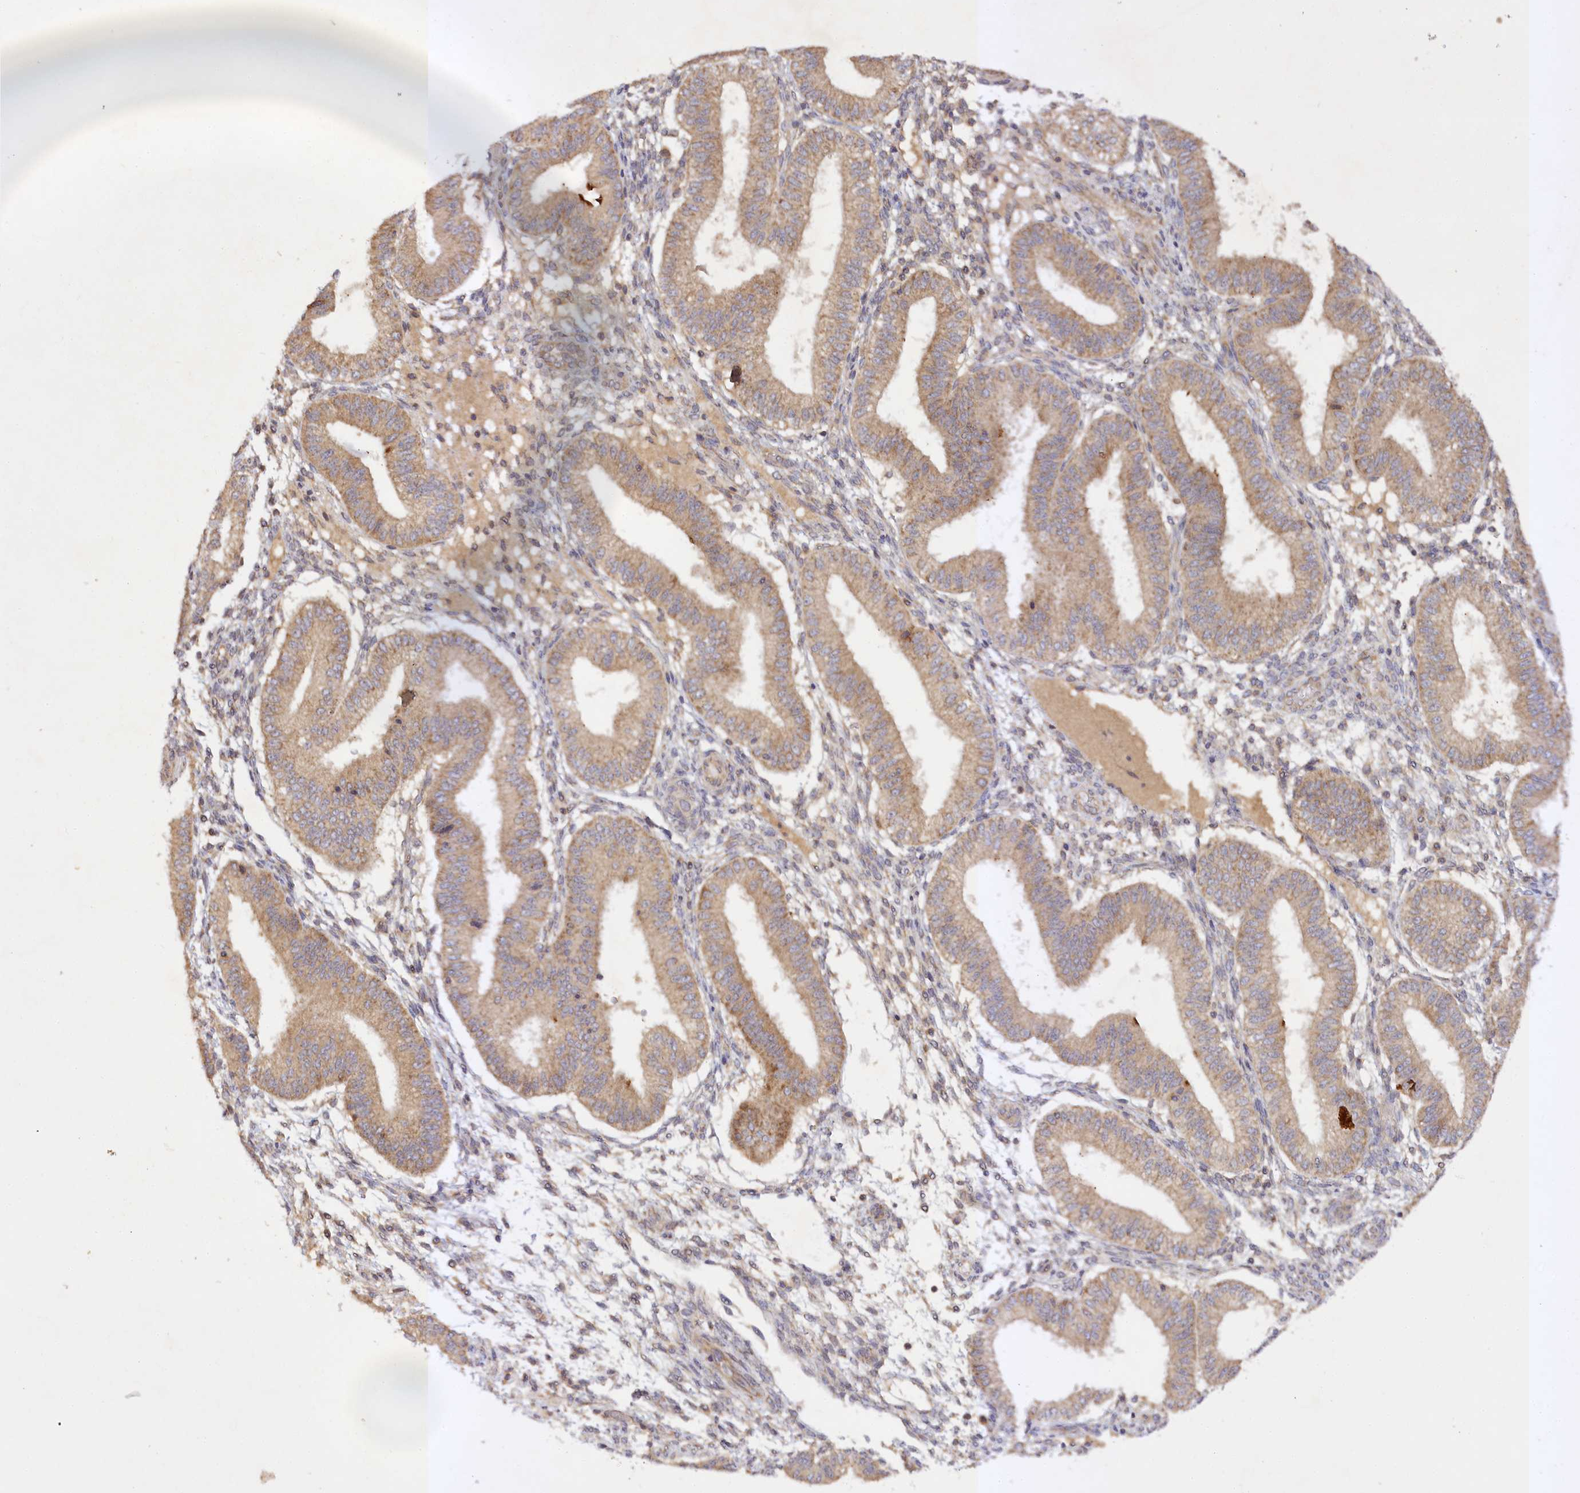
{"staining": {"intensity": "weak", "quantity": "<25%", "location": "cytoplasmic/membranous"}, "tissue": "endometrium", "cell_type": "Cells in endometrial stroma", "image_type": "normal", "snomed": [{"axis": "morphology", "description": "Normal tissue, NOS"}, {"axis": "topography", "description": "Endometrium"}], "caption": "A histopathology image of human endometrium is negative for staining in cells in endometrial stroma. (DAB immunohistochemistry with hematoxylin counter stain).", "gene": "TRAF3IP1", "patient": {"sex": "female", "age": 39}}